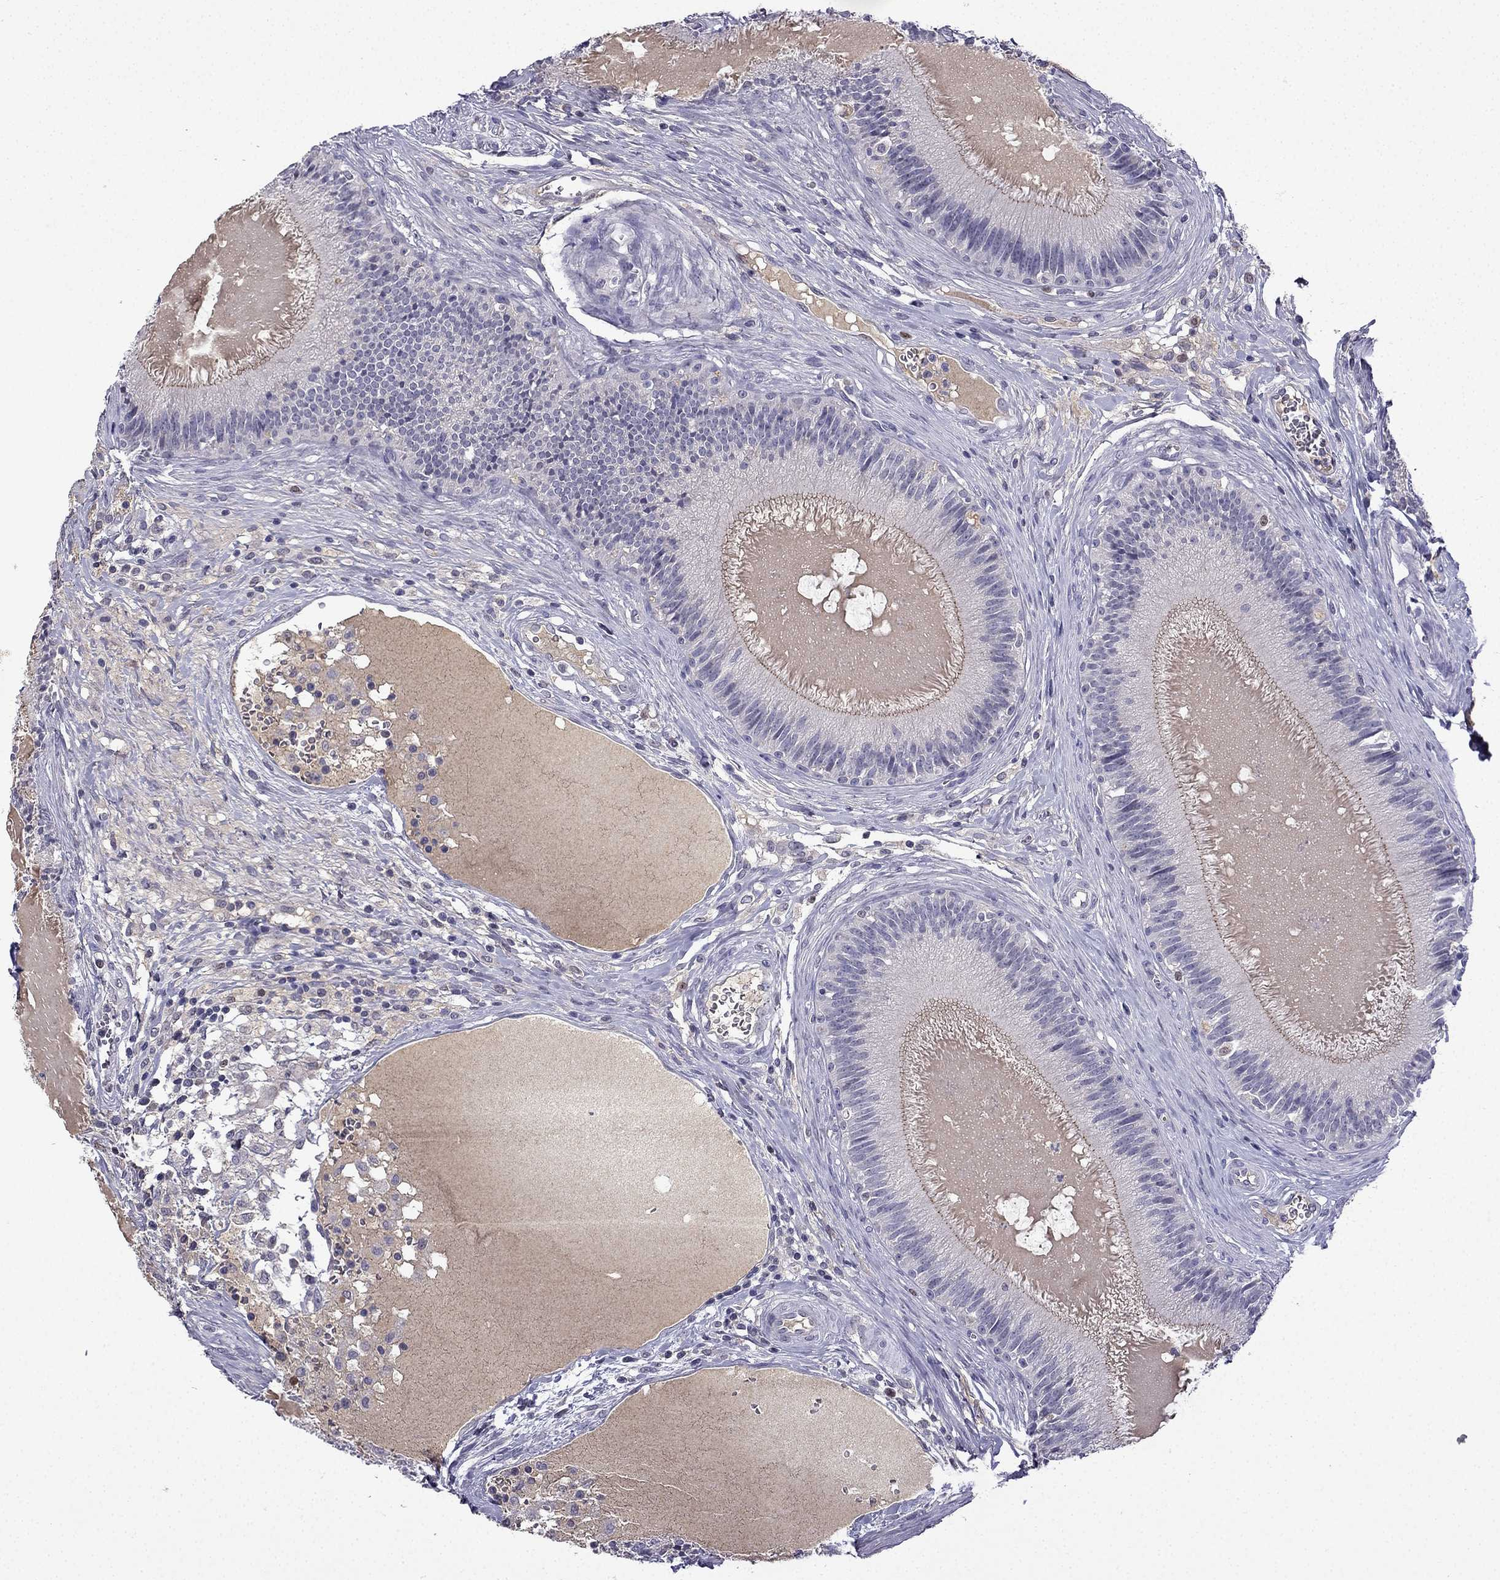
{"staining": {"intensity": "negative", "quantity": "none", "location": "none"}, "tissue": "epididymis", "cell_type": "Glandular cells", "image_type": "normal", "snomed": [{"axis": "morphology", "description": "Normal tissue, NOS"}, {"axis": "topography", "description": "Epididymis"}], "caption": "Immunohistochemistry of benign human epididymis shows no staining in glandular cells.", "gene": "UHRF1", "patient": {"sex": "male", "age": 27}}